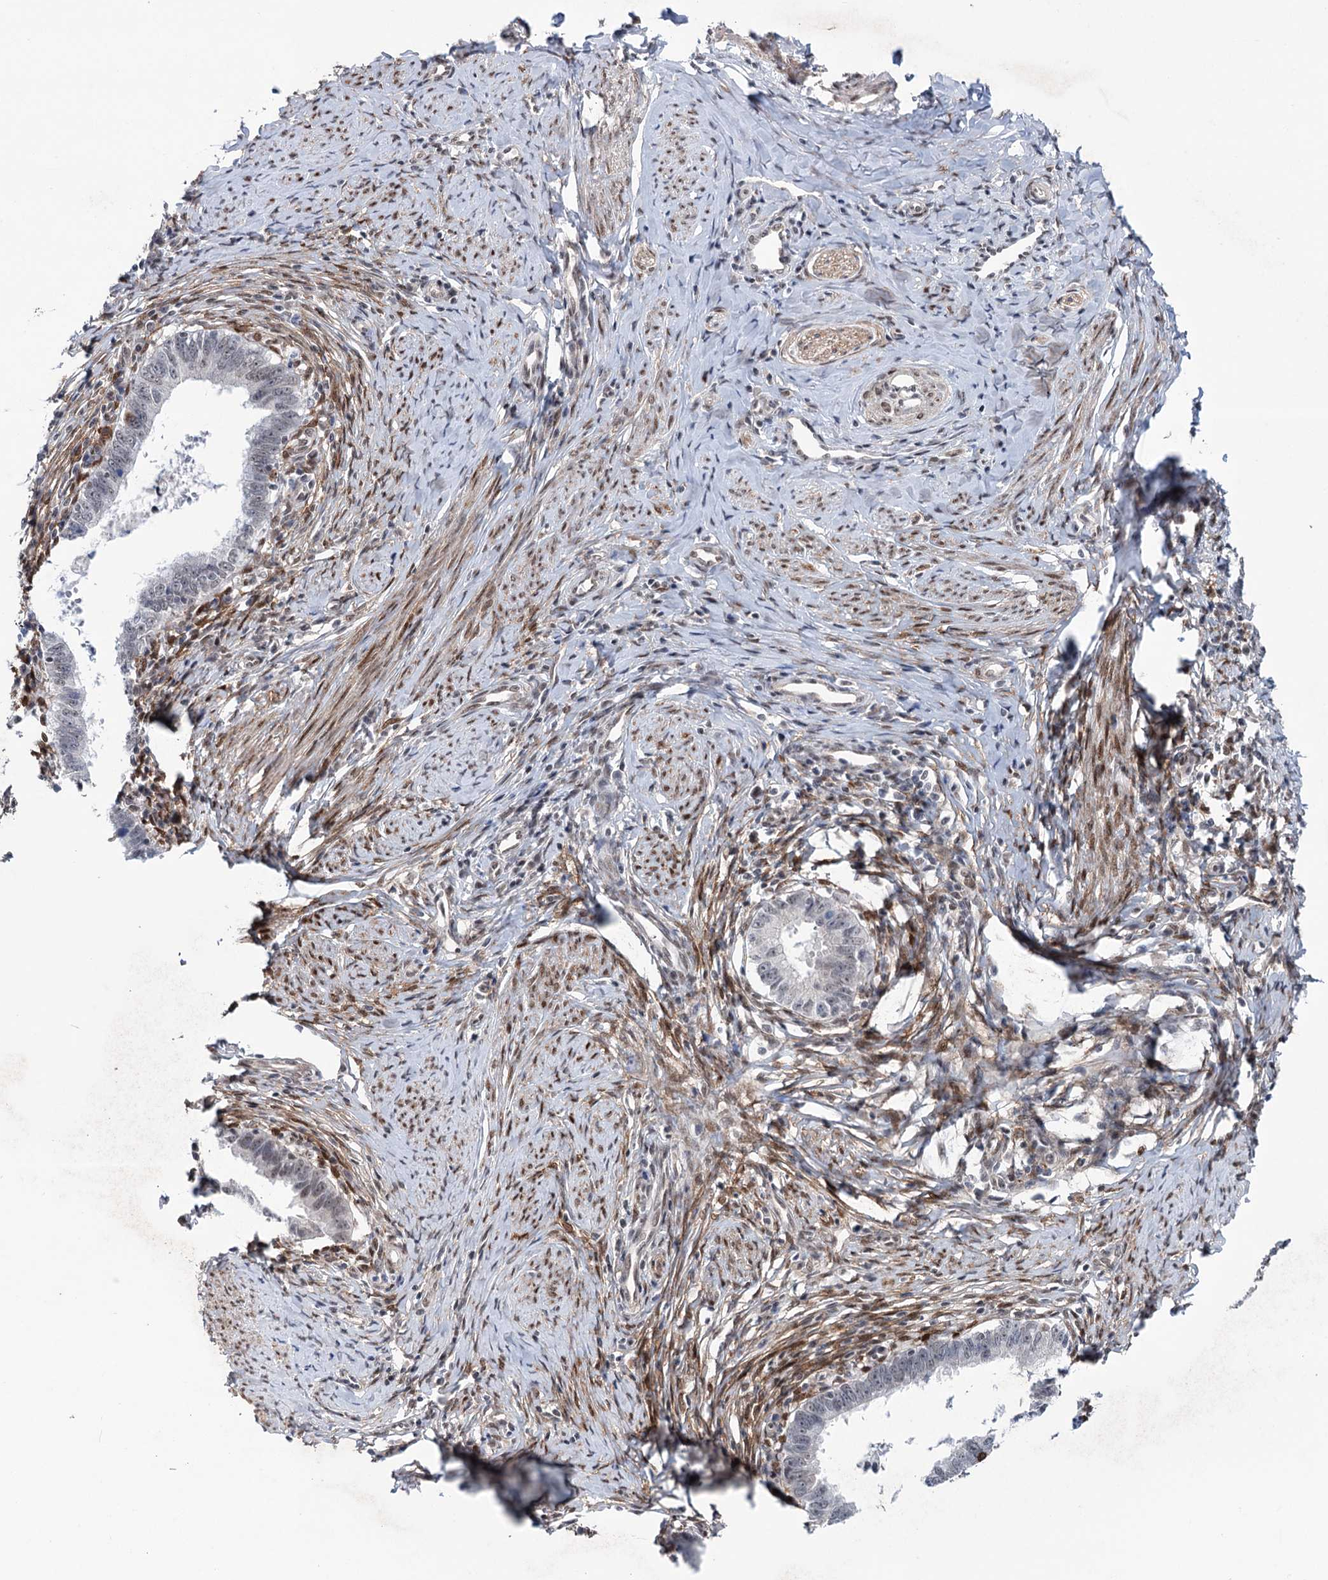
{"staining": {"intensity": "weak", "quantity": "<25%", "location": "nuclear"}, "tissue": "cervical cancer", "cell_type": "Tumor cells", "image_type": "cancer", "snomed": [{"axis": "morphology", "description": "Adenocarcinoma, NOS"}, {"axis": "topography", "description": "Cervix"}], "caption": "Micrograph shows no significant protein positivity in tumor cells of cervical adenocarcinoma.", "gene": "FAM53A", "patient": {"sex": "female", "age": 36}}